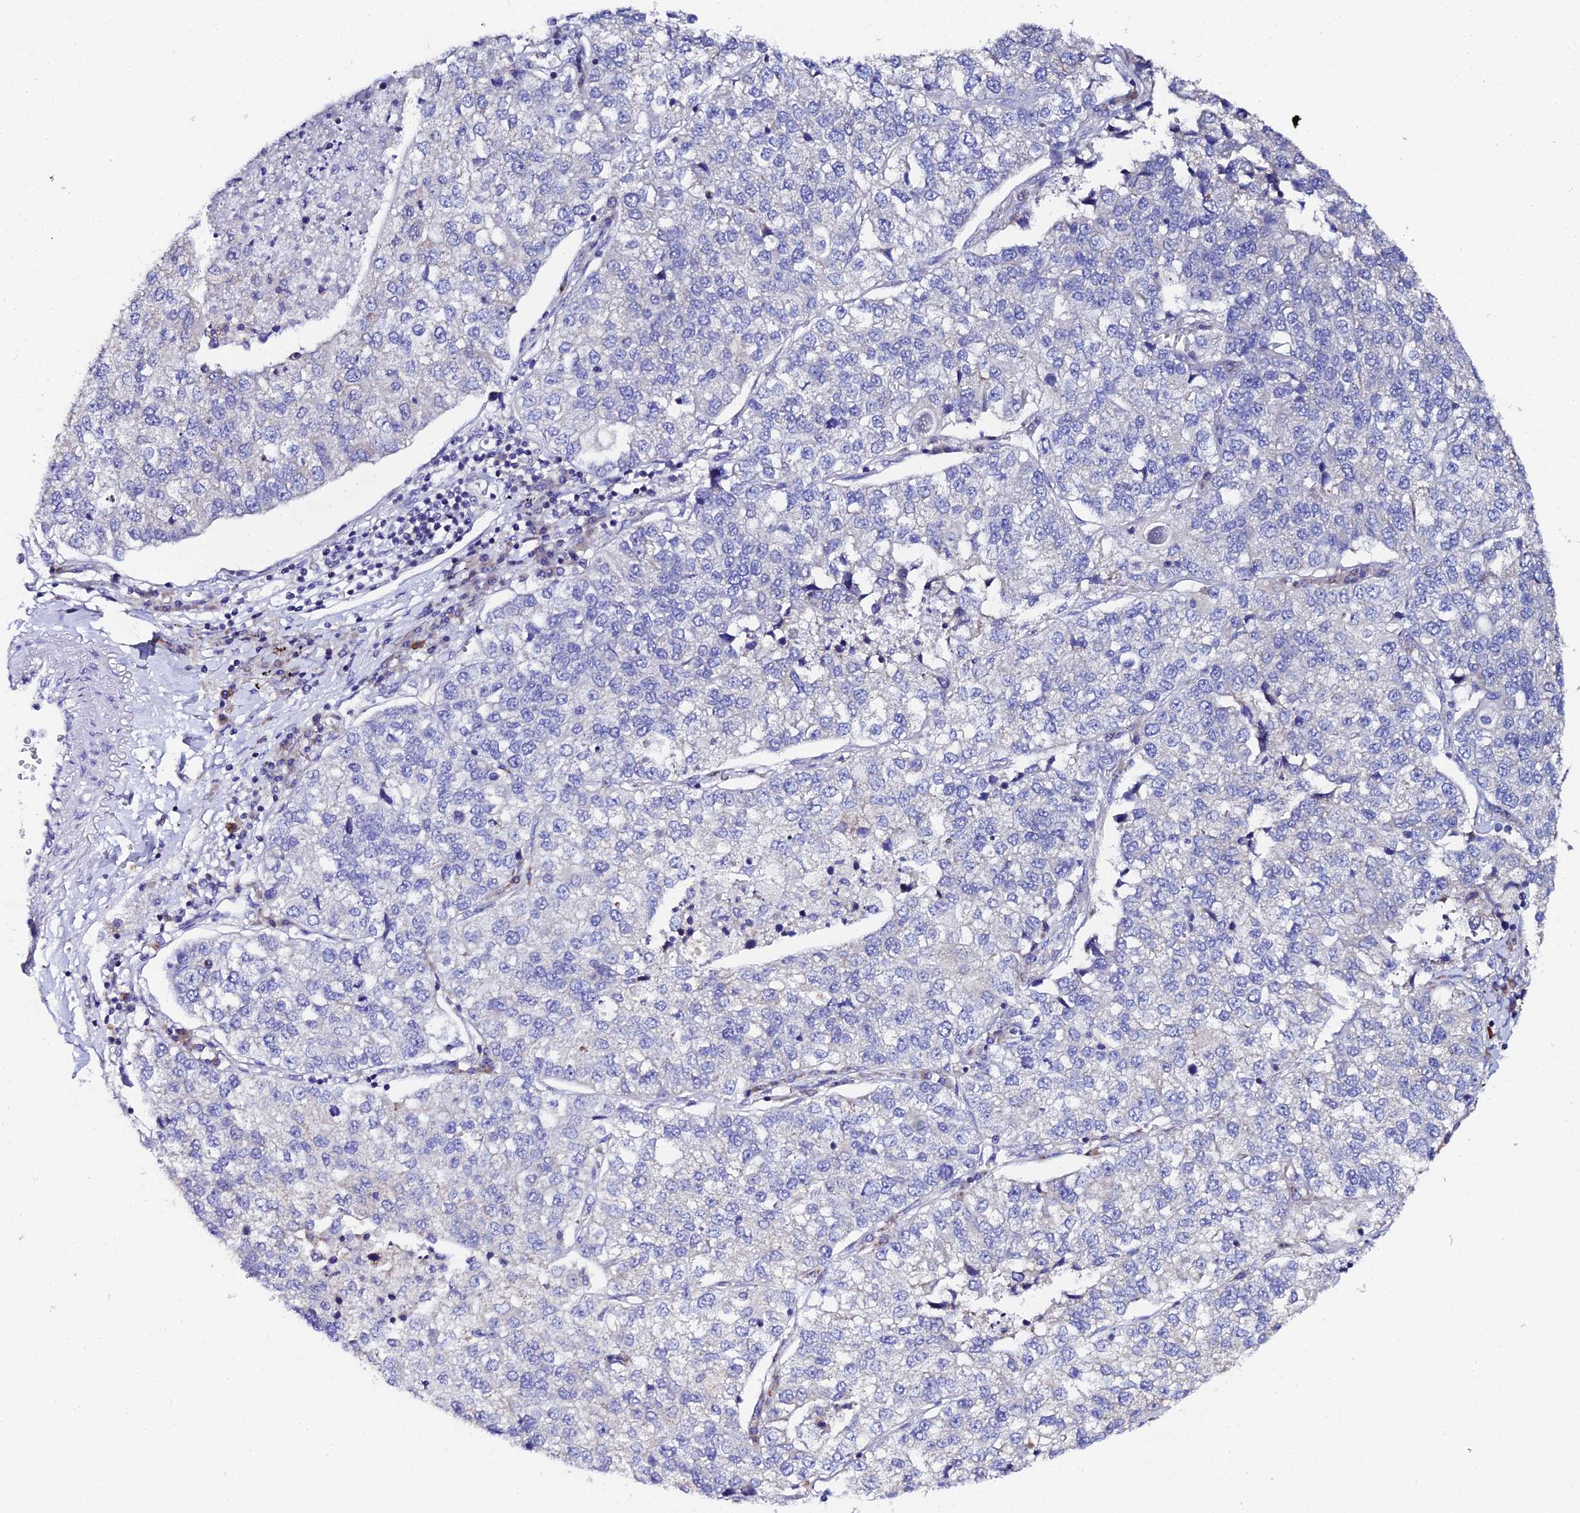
{"staining": {"intensity": "negative", "quantity": "none", "location": "none"}, "tissue": "lung cancer", "cell_type": "Tumor cells", "image_type": "cancer", "snomed": [{"axis": "morphology", "description": "Adenocarcinoma, NOS"}, {"axis": "topography", "description": "Lung"}], "caption": "DAB (3,3'-diaminobenzidine) immunohistochemical staining of lung adenocarcinoma shows no significant positivity in tumor cells.", "gene": "UBE2L3", "patient": {"sex": "male", "age": 49}}